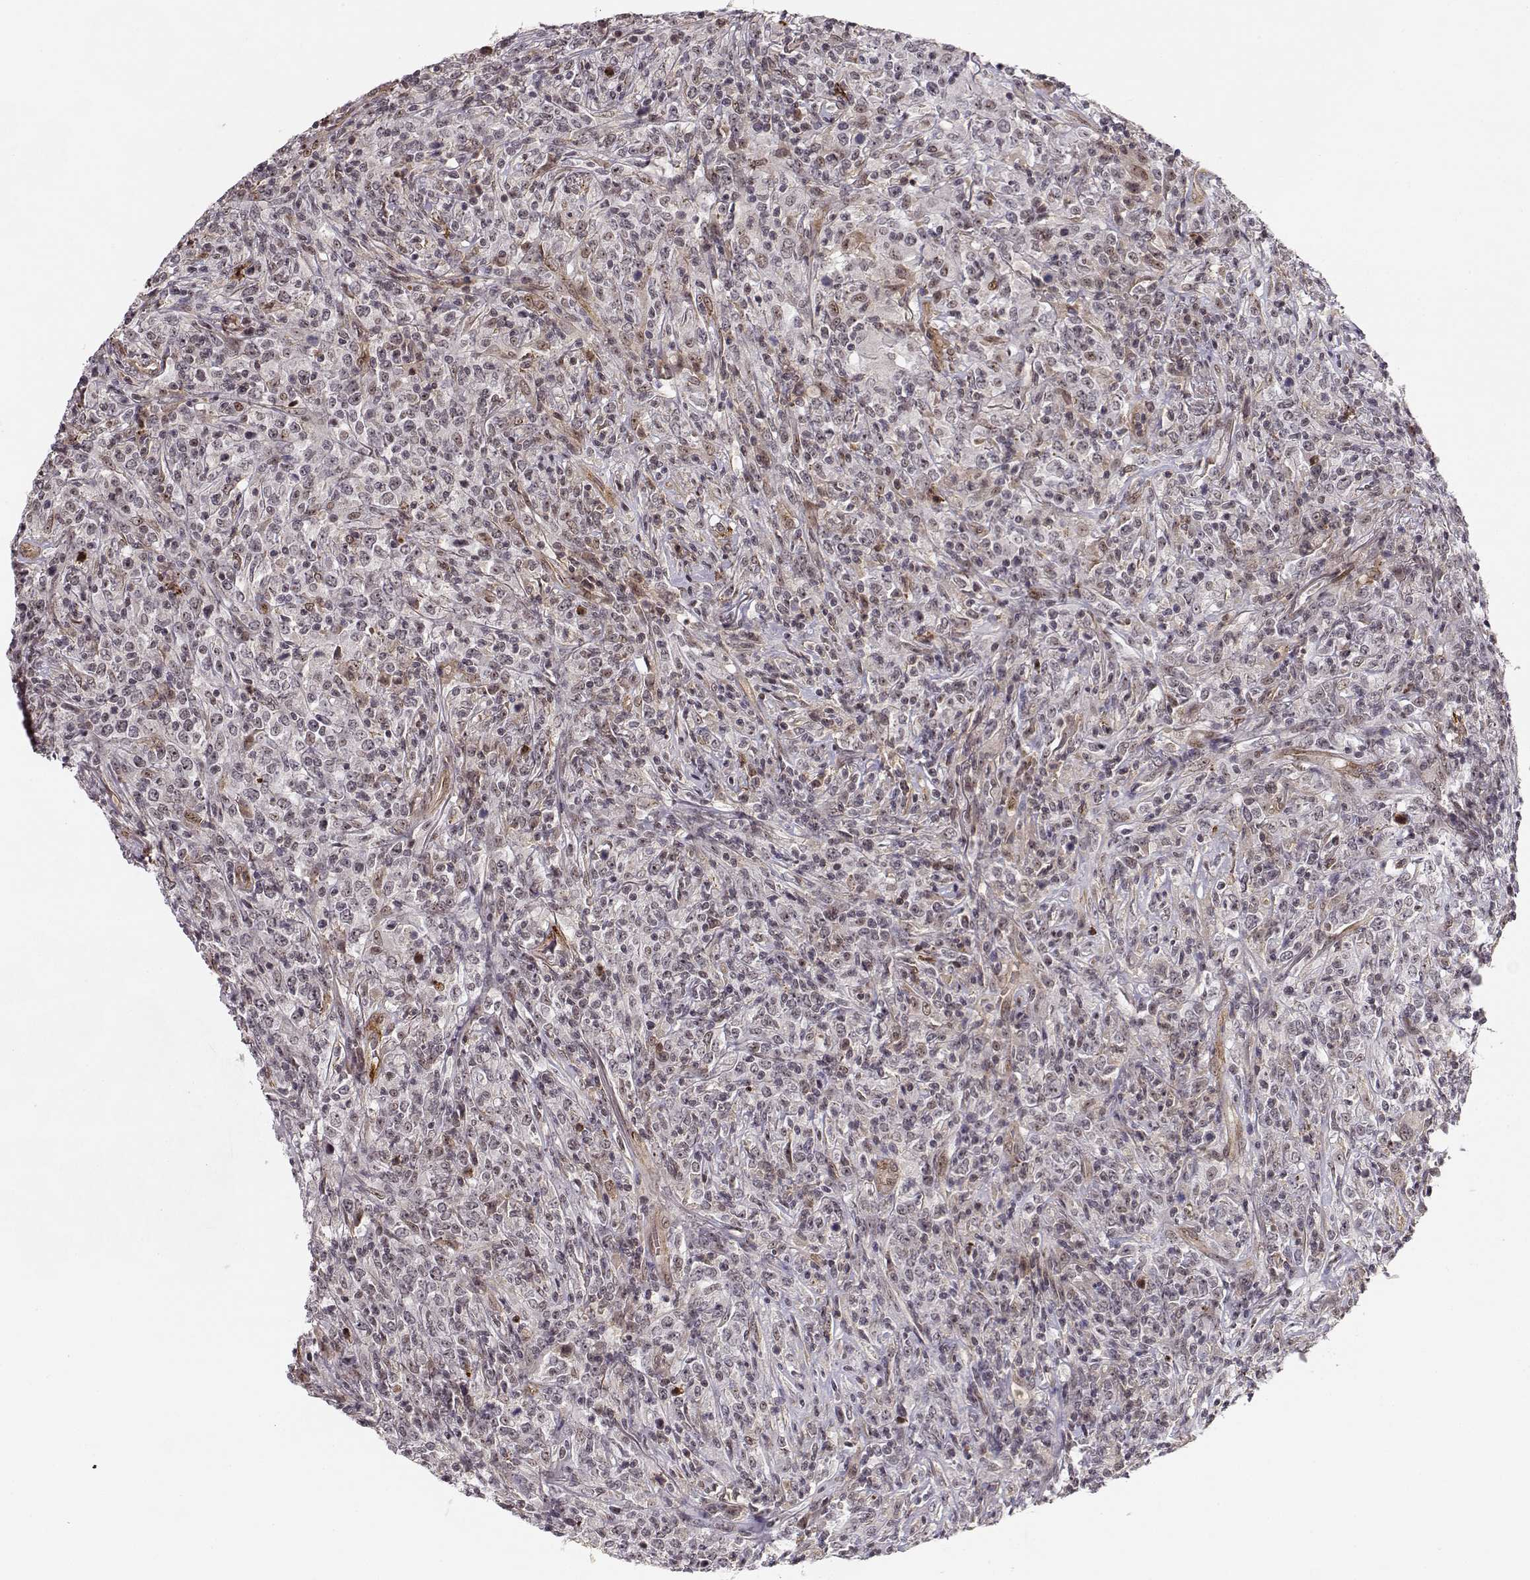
{"staining": {"intensity": "negative", "quantity": "none", "location": "none"}, "tissue": "lymphoma", "cell_type": "Tumor cells", "image_type": "cancer", "snomed": [{"axis": "morphology", "description": "Malignant lymphoma, non-Hodgkin's type, High grade"}, {"axis": "topography", "description": "Lung"}], "caption": "This is an immunohistochemistry (IHC) image of malignant lymphoma, non-Hodgkin's type (high-grade). There is no staining in tumor cells.", "gene": "CIR1", "patient": {"sex": "male", "age": 79}}